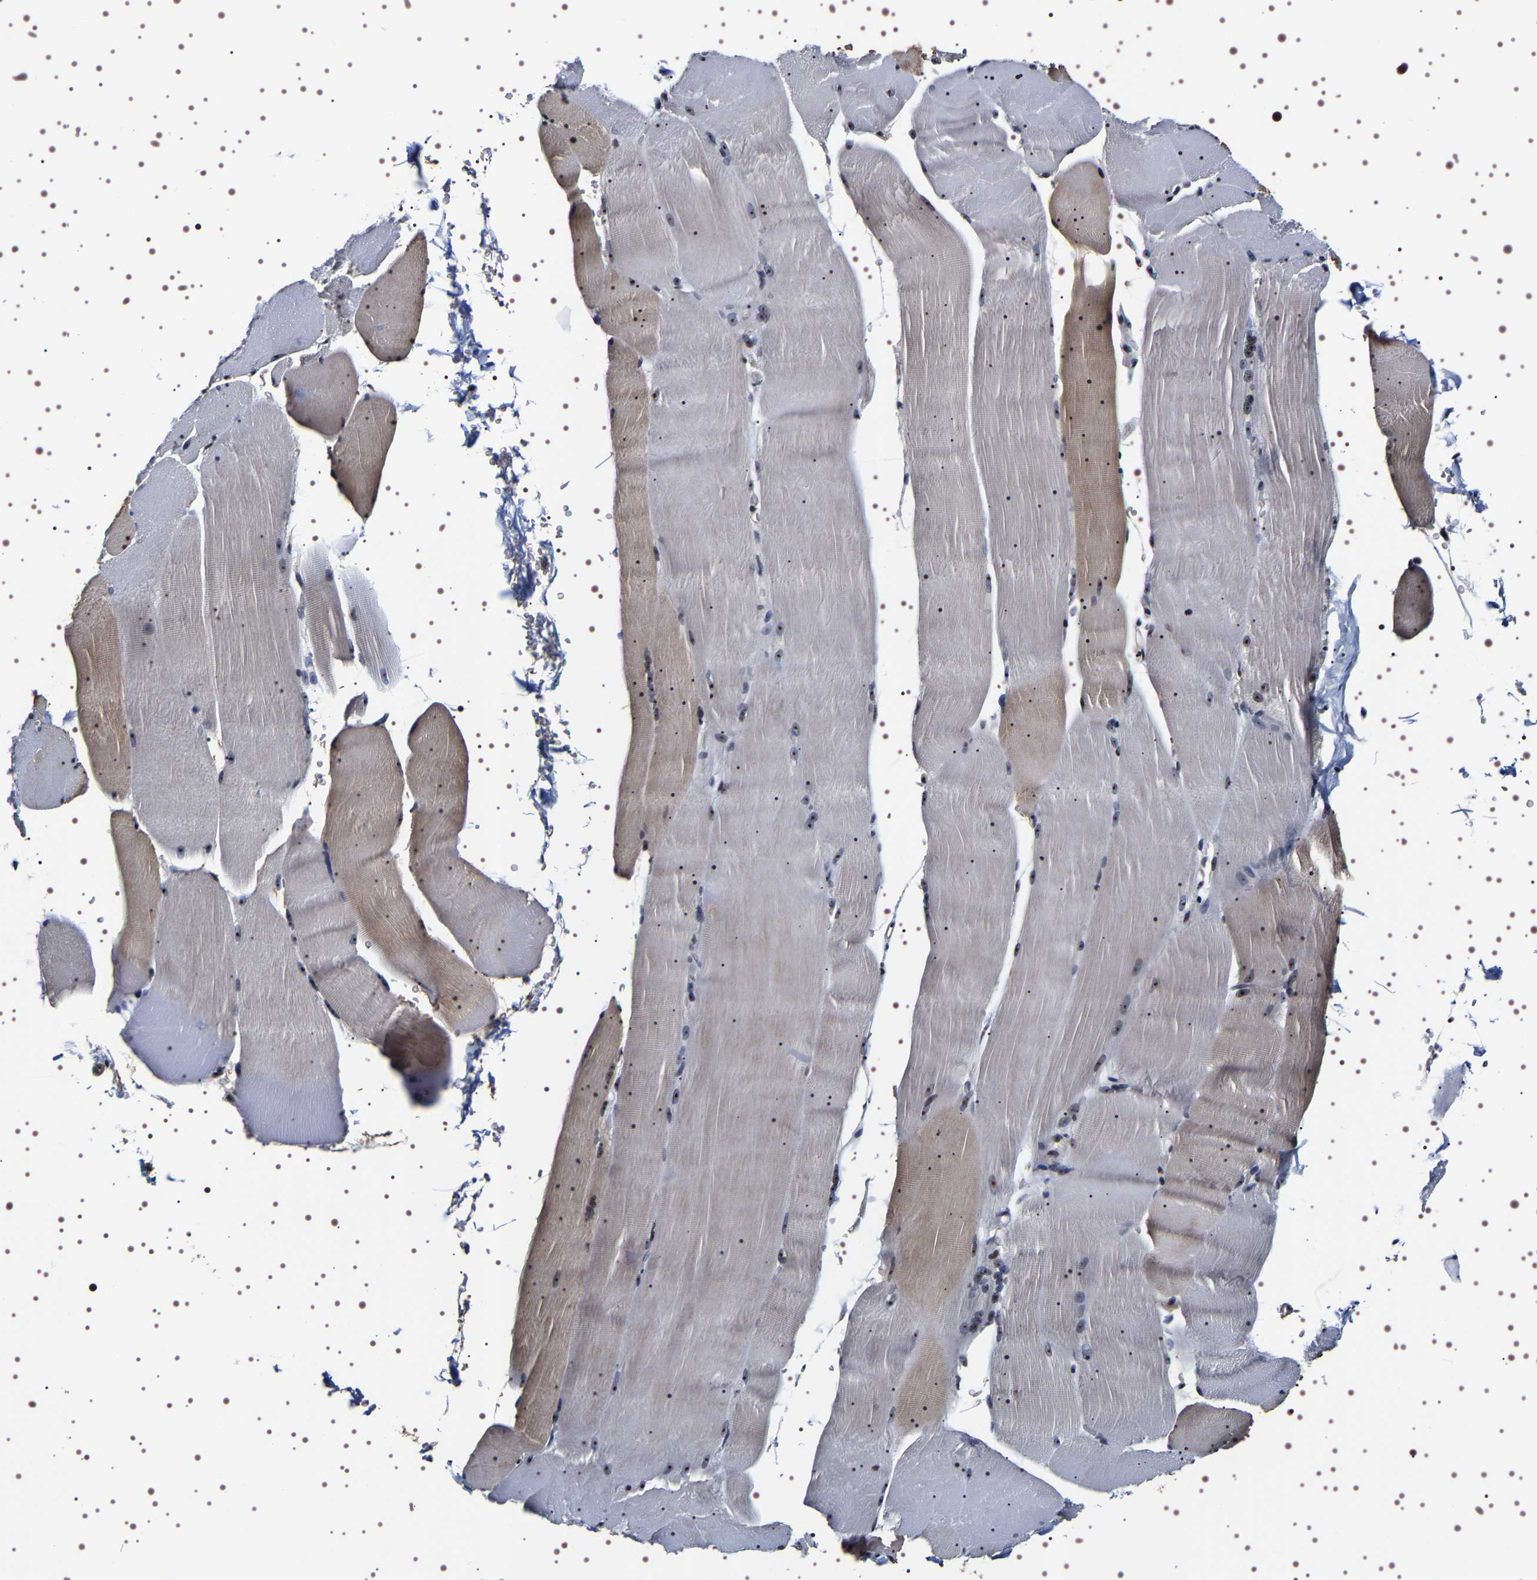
{"staining": {"intensity": "weak", "quantity": "25%-75%", "location": "cytoplasmic/membranous,nuclear"}, "tissue": "skeletal muscle", "cell_type": "Myocytes", "image_type": "normal", "snomed": [{"axis": "morphology", "description": "Normal tissue, NOS"}, {"axis": "topography", "description": "Skin"}, {"axis": "topography", "description": "Skeletal muscle"}], "caption": "Protein staining of unremarkable skeletal muscle demonstrates weak cytoplasmic/membranous,nuclear expression in approximately 25%-75% of myocytes. The protein is stained brown, and the nuclei are stained in blue (DAB (3,3'-diaminobenzidine) IHC with brightfield microscopy, high magnification).", "gene": "GNL3", "patient": {"sex": "male", "age": 83}}